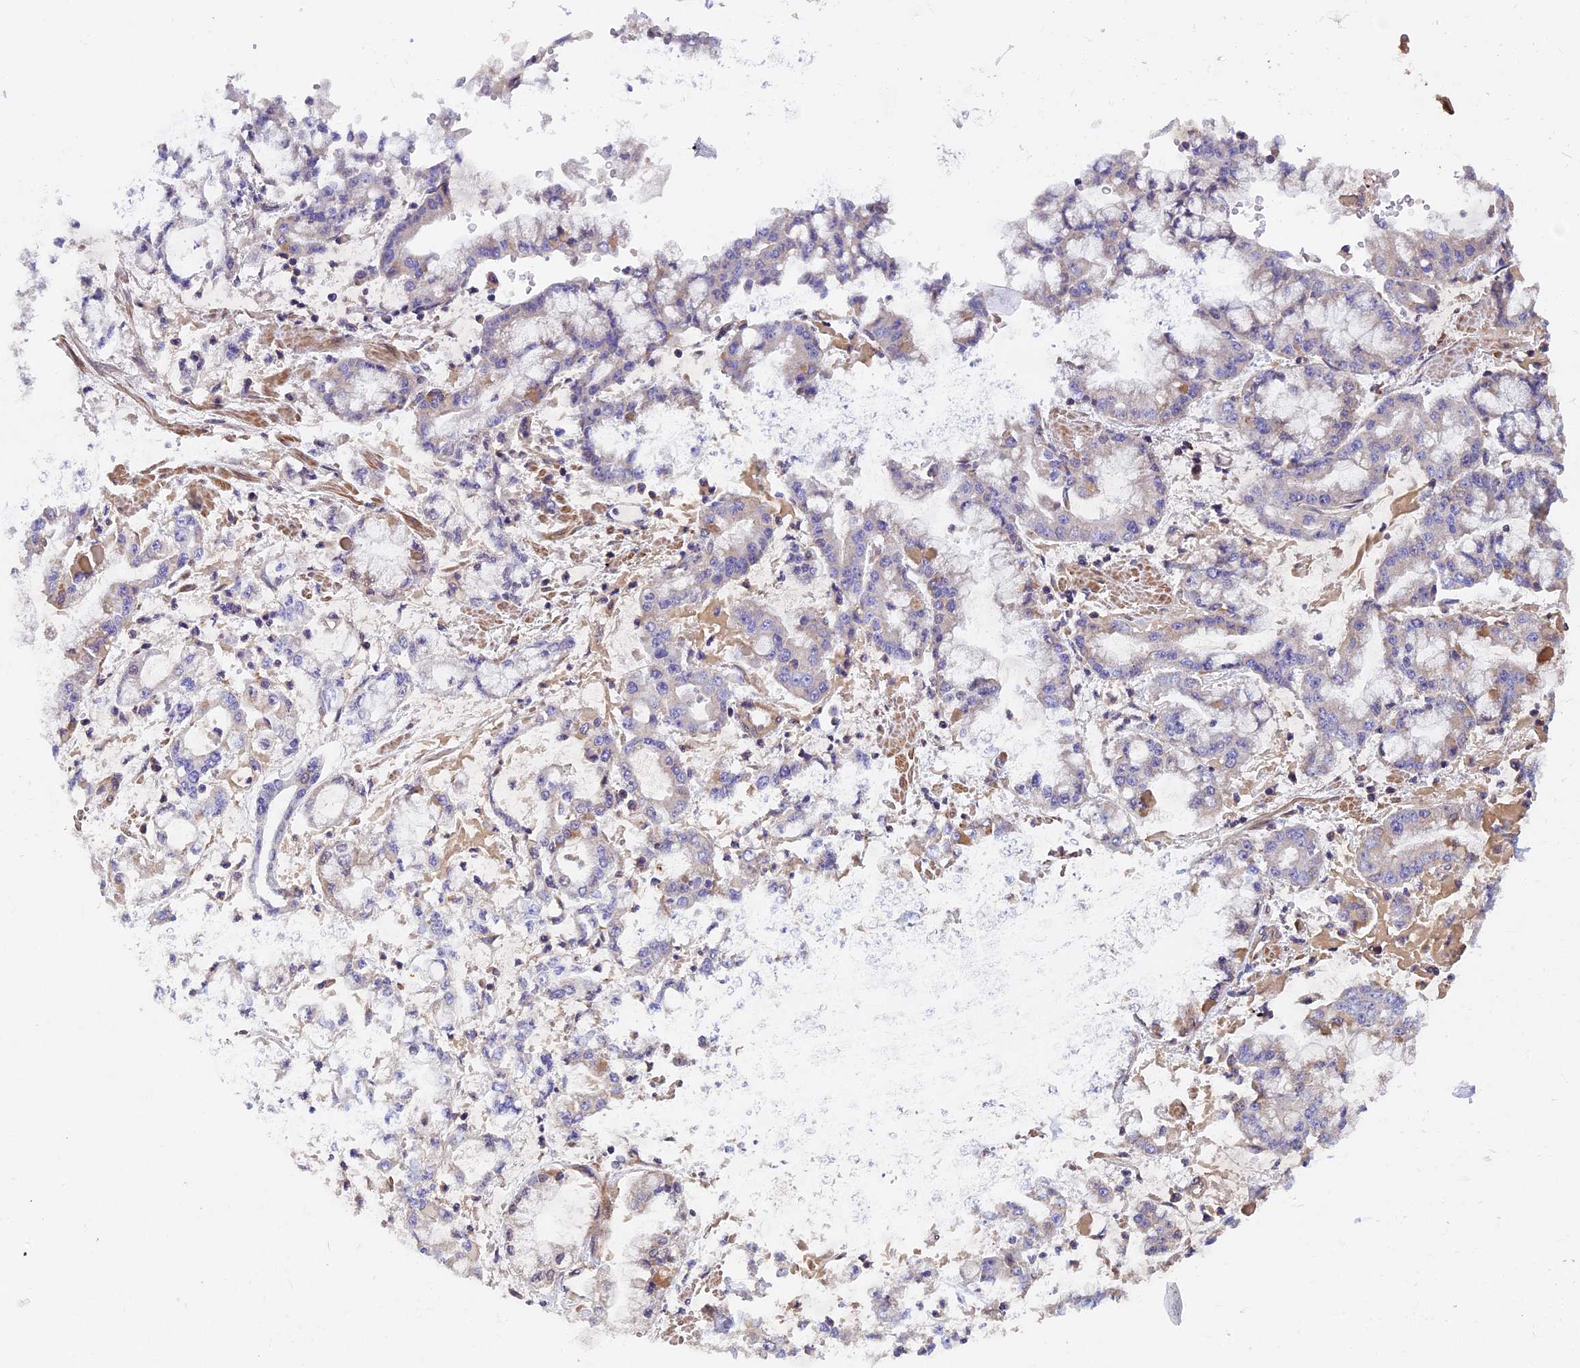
{"staining": {"intensity": "negative", "quantity": "none", "location": "none"}, "tissue": "stomach cancer", "cell_type": "Tumor cells", "image_type": "cancer", "snomed": [{"axis": "morphology", "description": "Adenocarcinoma, NOS"}, {"axis": "topography", "description": "Stomach"}], "caption": "A photomicrograph of stomach cancer stained for a protein exhibits no brown staining in tumor cells. (DAB immunohistochemistry with hematoxylin counter stain).", "gene": "CCDC153", "patient": {"sex": "male", "age": 76}}